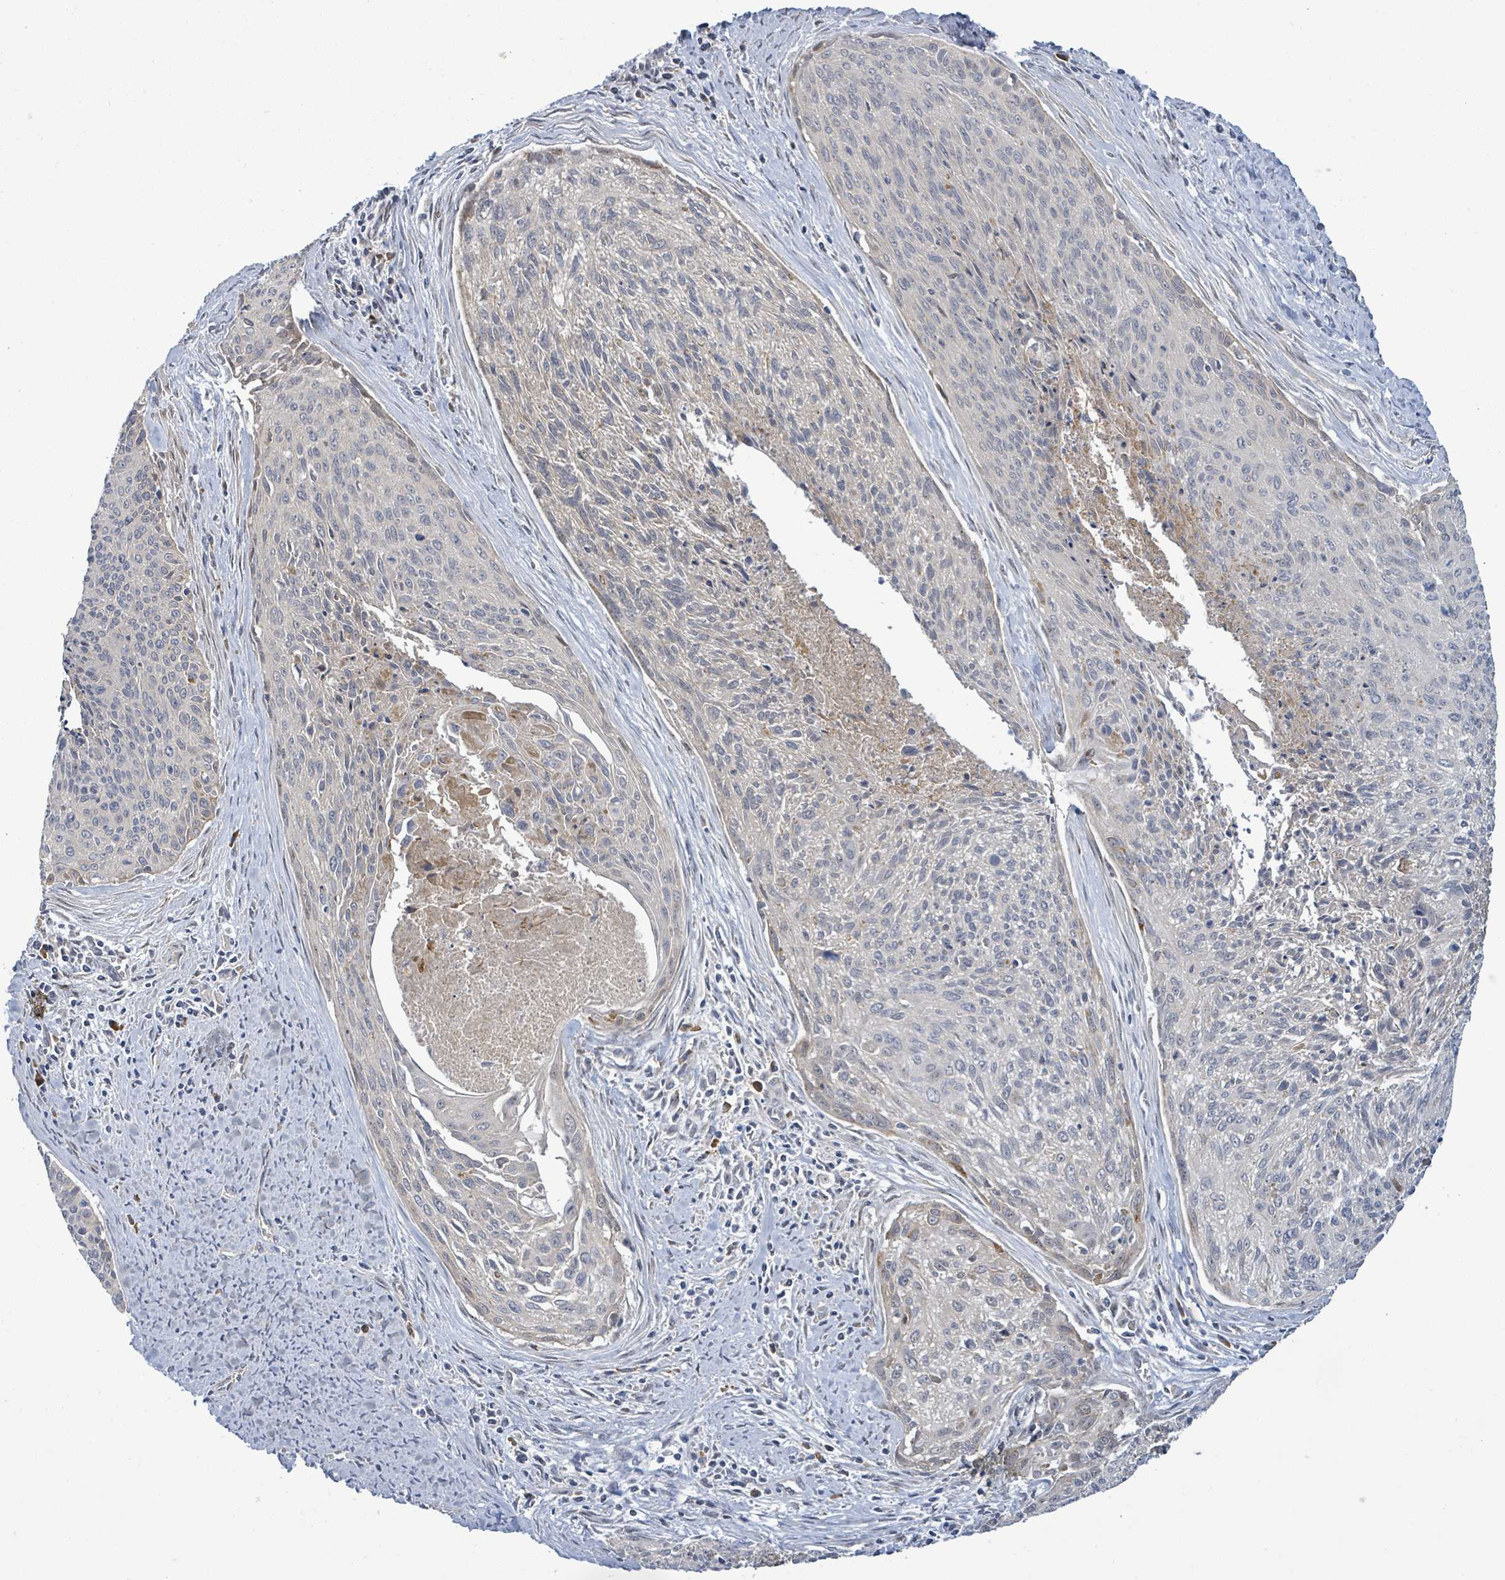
{"staining": {"intensity": "negative", "quantity": "none", "location": "none"}, "tissue": "cervical cancer", "cell_type": "Tumor cells", "image_type": "cancer", "snomed": [{"axis": "morphology", "description": "Squamous cell carcinoma, NOS"}, {"axis": "topography", "description": "Cervix"}], "caption": "Image shows no significant protein staining in tumor cells of cervical cancer. (Brightfield microscopy of DAB IHC at high magnification).", "gene": "SLIT3", "patient": {"sex": "female", "age": 55}}